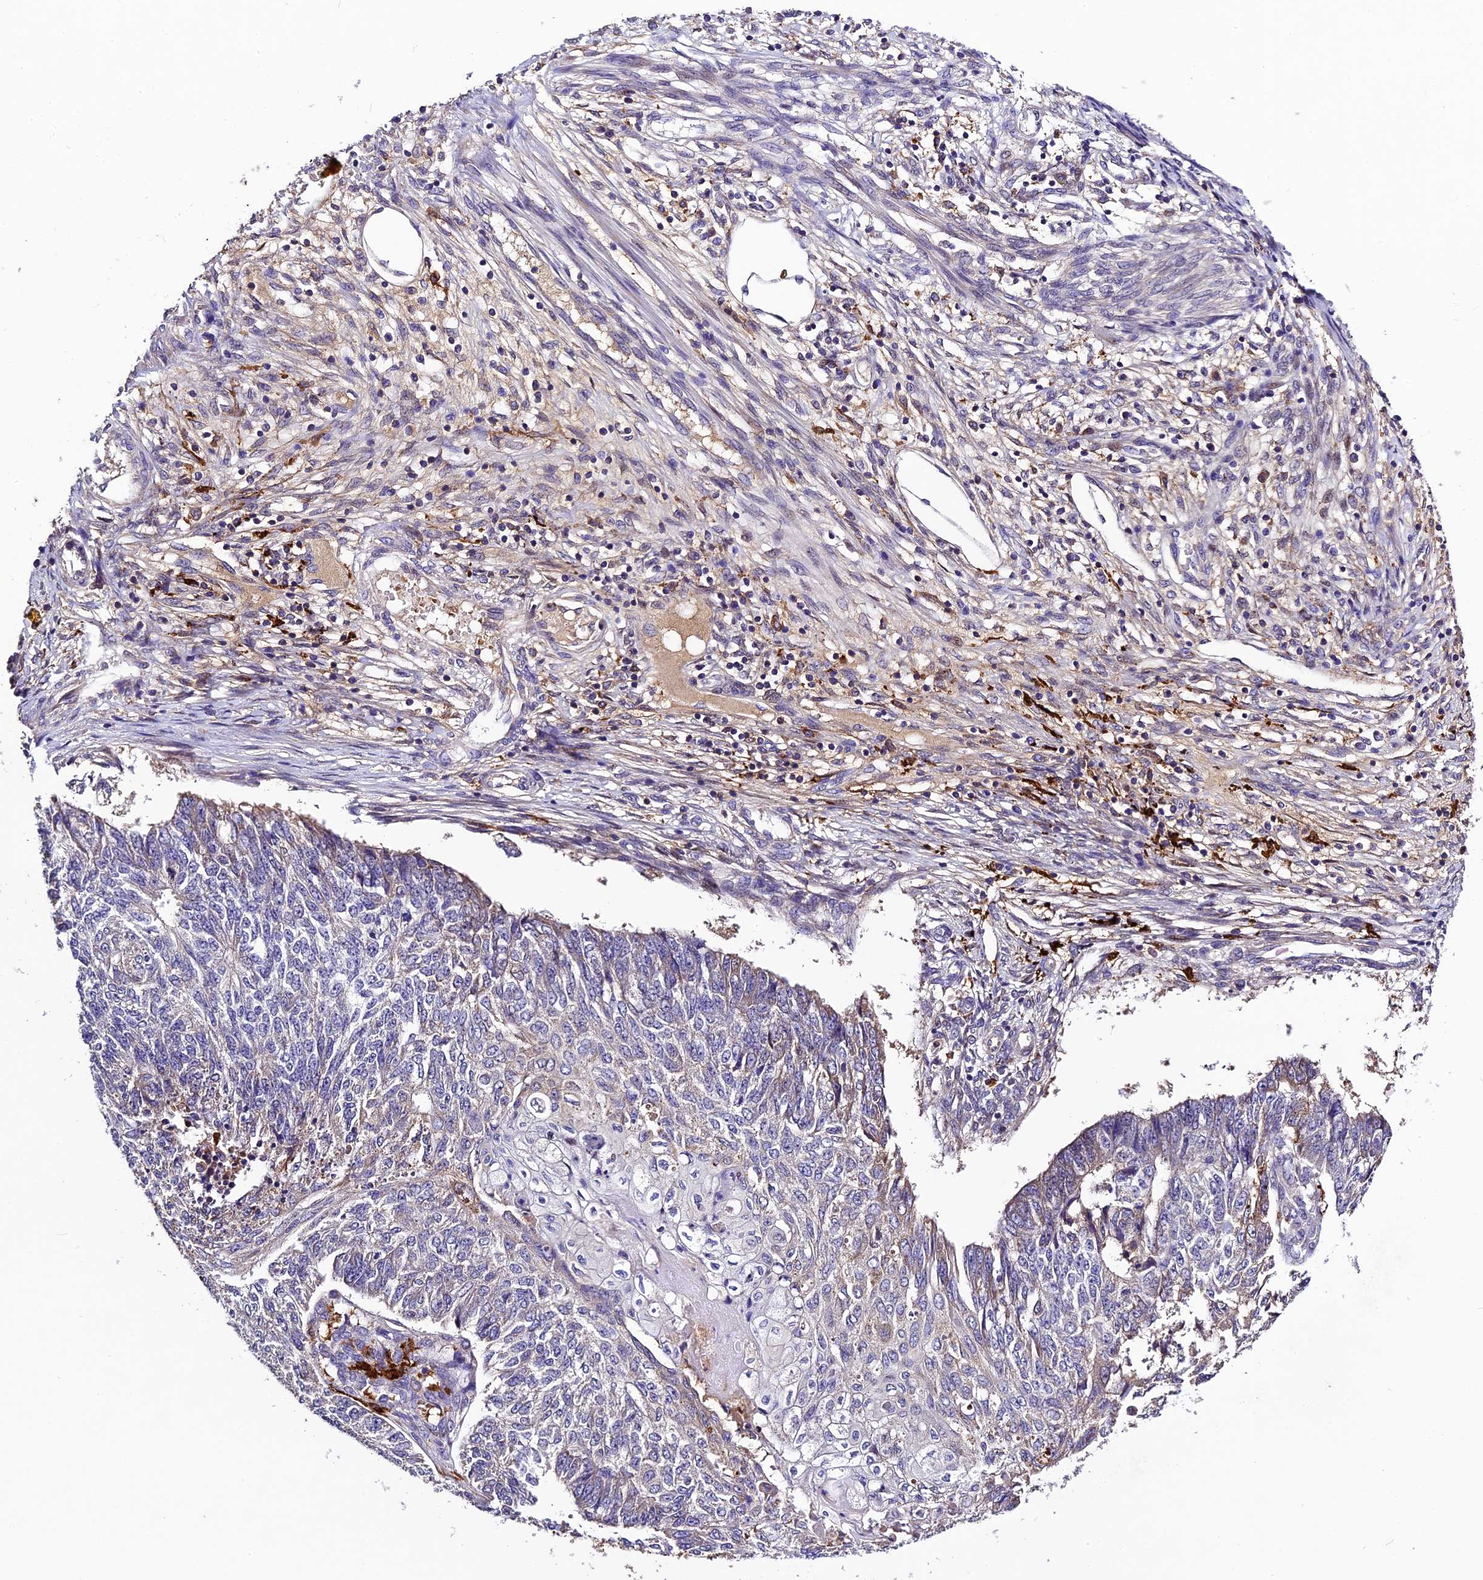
{"staining": {"intensity": "weak", "quantity": "<25%", "location": "cytoplasmic/membranous"}, "tissue": "endometrial cancer", "cell_type": "Tumor cells", "image_type": "cancer", "snomed": [{"axis": "morphology", "description": "Adenocarcinoma, NOS"}, {"axis": "topography", "description": "Endometrium"}], "caption": "Immunohistochemical staining of human adenocarcinoma (endometrial) reveals no significant staining in tumor cells.", "gene": "CILP2", "patient": {"sex": "female", "age": 32}}